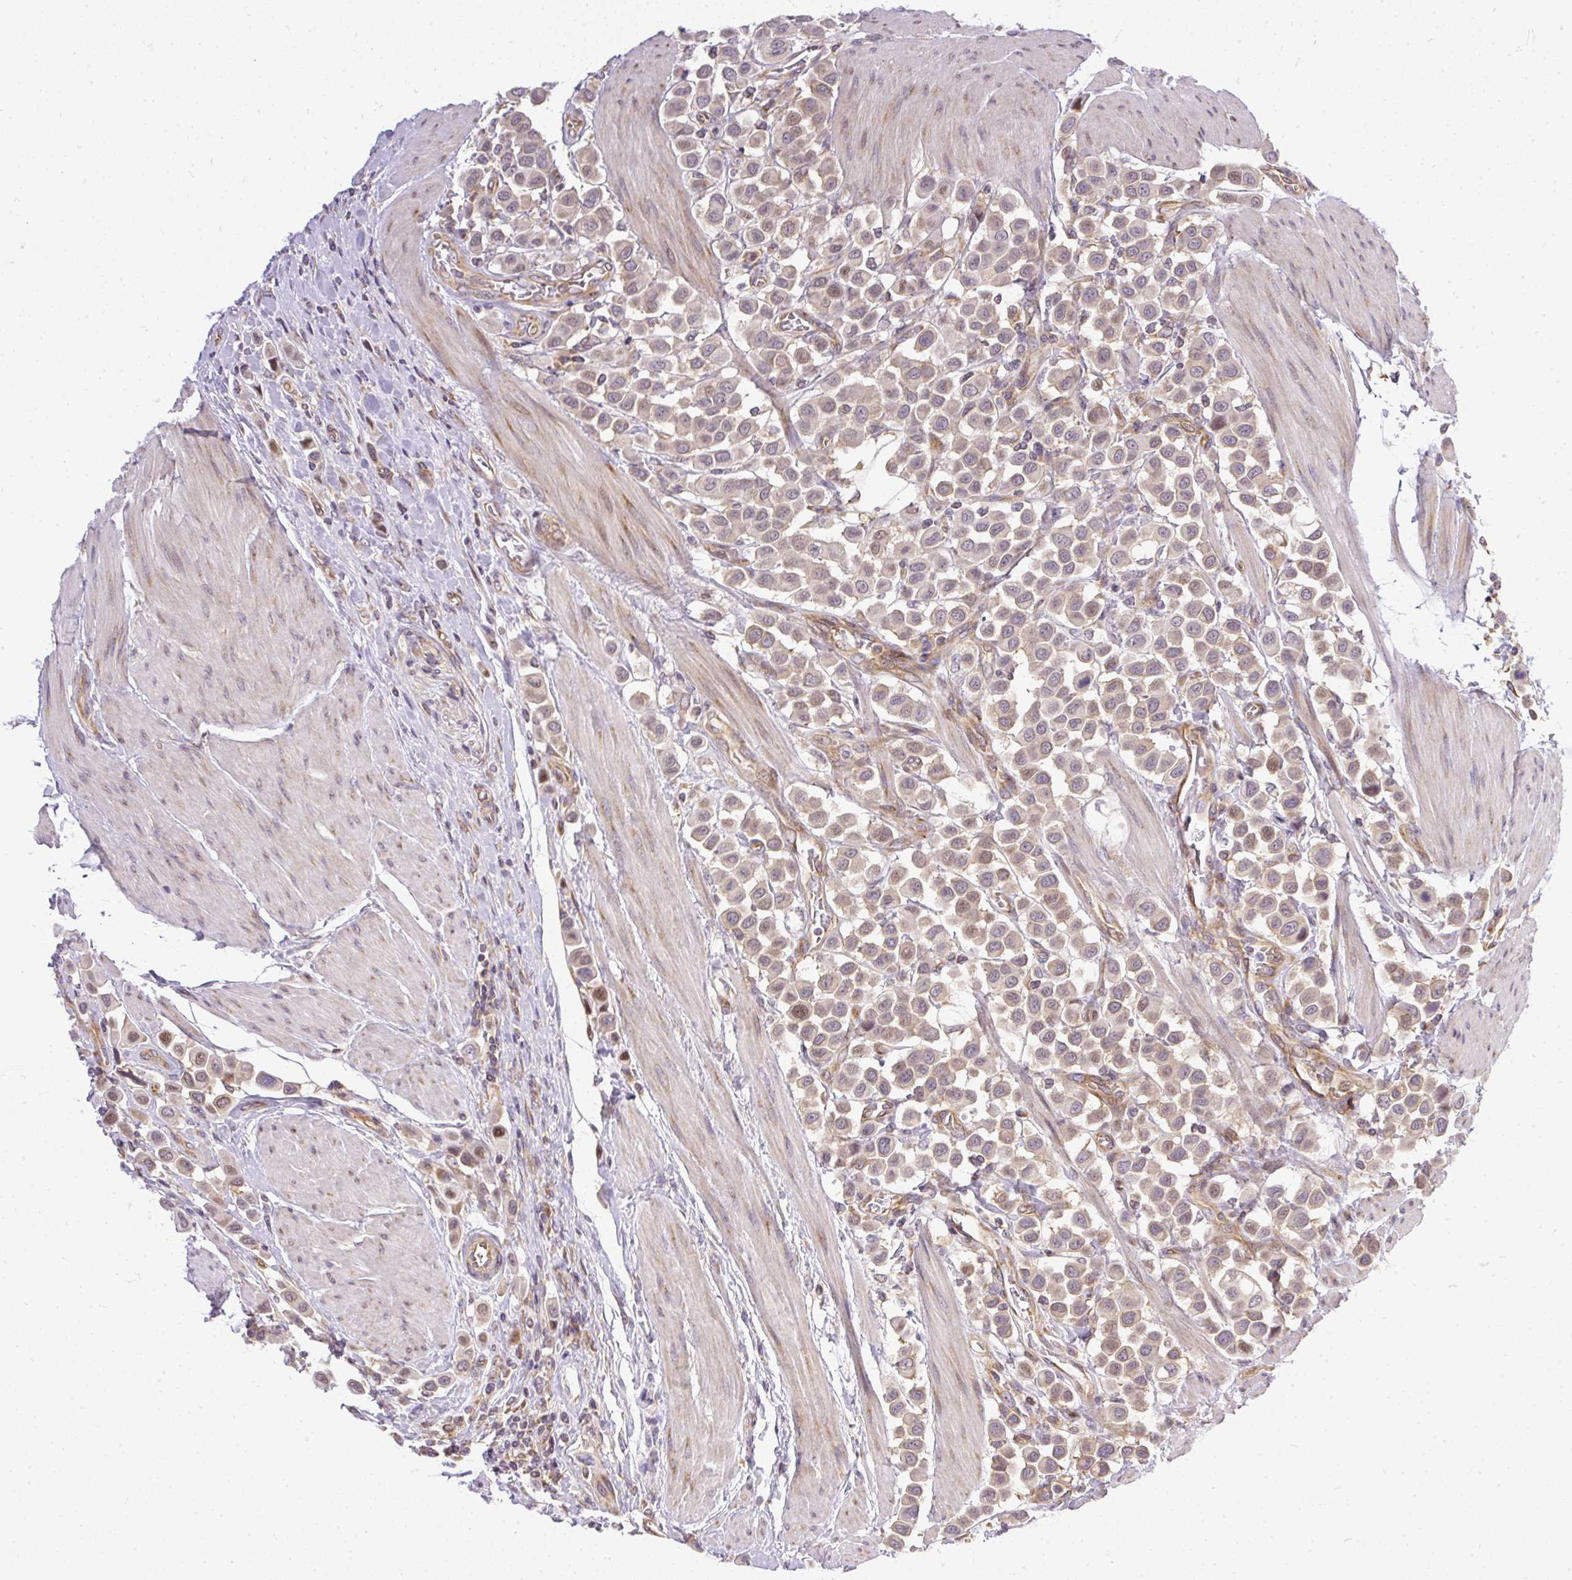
{"staining": {"intensity": "weak", "quantity": "<25%", "location": "nuclear"}, "tissue": "urothelial cancer", "cell_type": "Tumor cells", "image_type": "cancer", "snomed": [{"axis": "morphology", "description": "Urothelial carcinoma, High grade"}, {"axis": "topography", "description": "Urinary bladder"}], "caption": "An immunohistochemistry (IHC) image of urothelial cancer is shown. There is no staining in tumor cells of urothelial cancer. (DAB IHC visualized using brightfield microscopy, high magnification).", "gene": "TRIM17", "patient": {"sex": "male", "age": 50}}